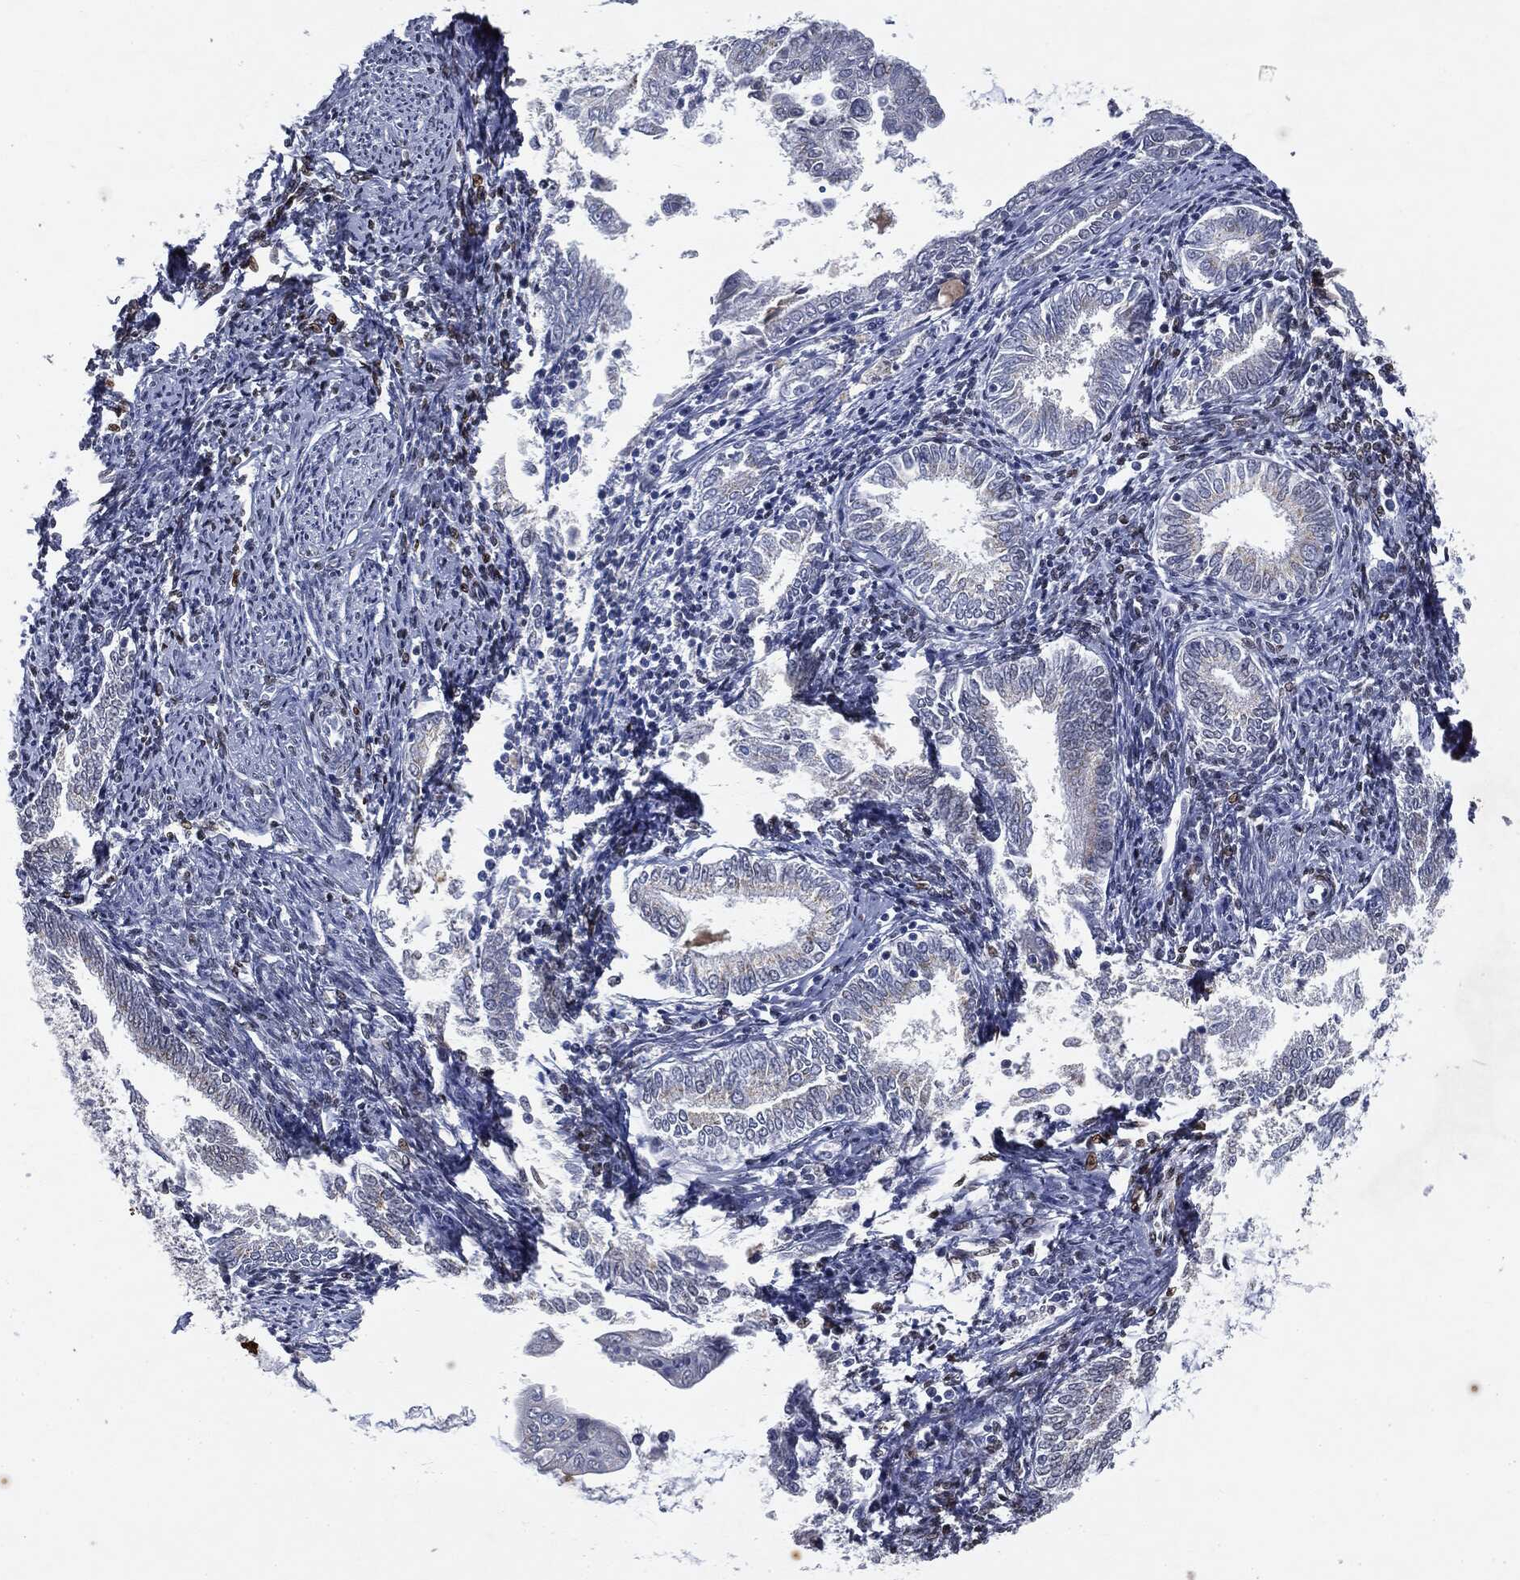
{"staining": {"intensity": "strong", "quantity": "<25%", "location": "cytoplasmic/membranous"}, "tissue": "endometrial cancer", "cell_type": "Tumor cells", "image_type": "cancer", "snomed": [{"axis": "morphology", "description": "Adenocarcinoma, NOS"}, {"axis": "topography", "description": "Endometrium"}], "caption": "Strong cytoplasmic/membranous protein staining is present in about <25% of tumor cells in adenocarcinoma (endometrial). (DAB (3,3'-diaminobenzidine) IHC with brightfield microscopy, high magnification).", "gene": "CASD1", "patient": {"sex": "female", "age": 56}}